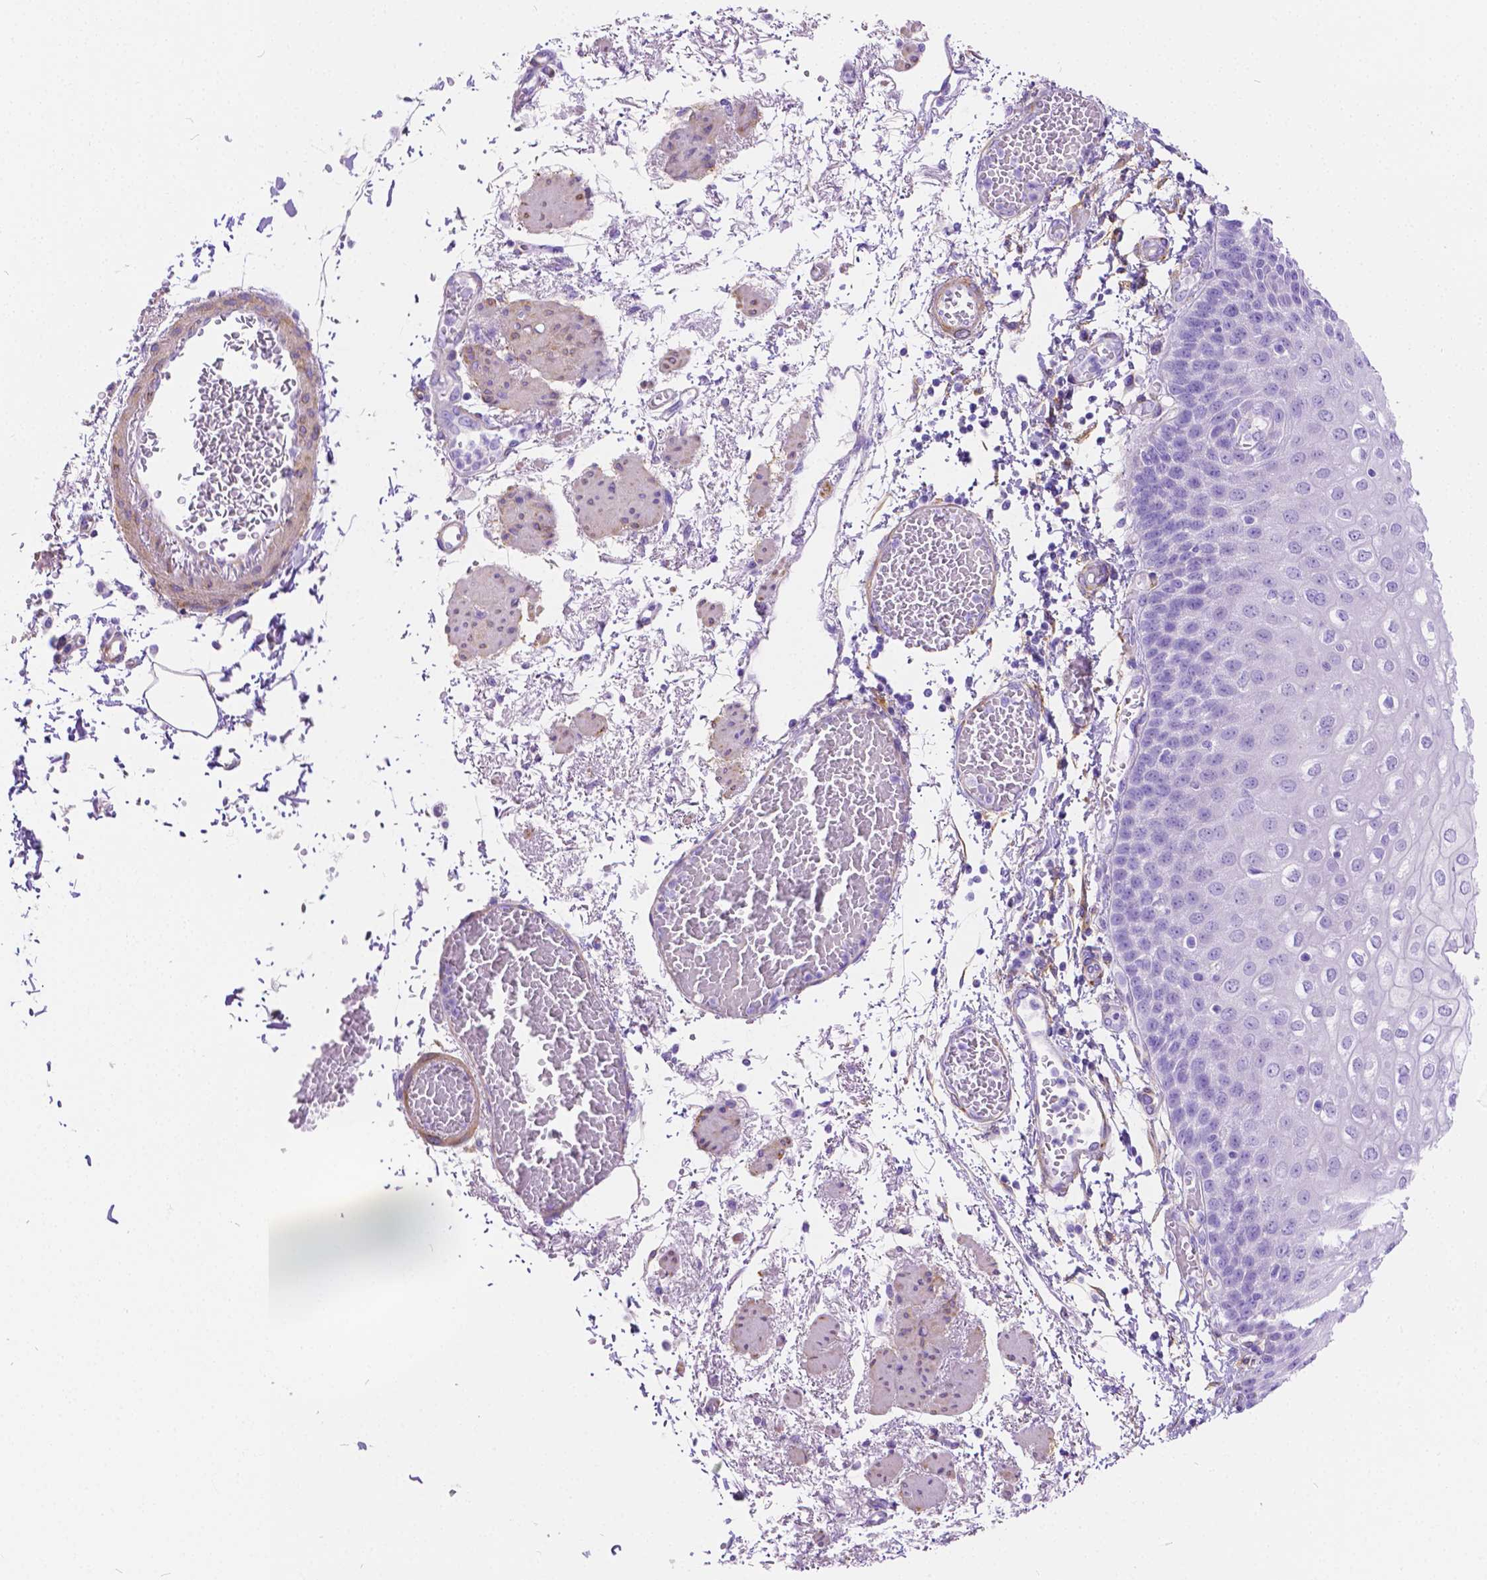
{"staining": {"intensity": "negative", "quantity": "none", "location": "none"}, "tissue": "esophagus", "cell_type": "Squamous epithelial cells", "image_type": "normal", "snomed": [{"axis": "morphology", "description": "Normal tissue, NOS"}, {"axis": "morphology", "description": "Adenocarcinoma, NOS"}, {"axis": "topography", "description": "Esophagus"}], "caption": "High power microscopy image of an IHC micrograph of unremarkable esophagus, revealing no significant positivity in squamous epithelial cells. Brightfield microscopy of IHC stained with DAB (3,3'-diaminobenzidine) (brown) and hematoxylin (blue), captured at high magnification.", "gene": "CHRM1", "patient": {"sex": "male", "age": 81}}